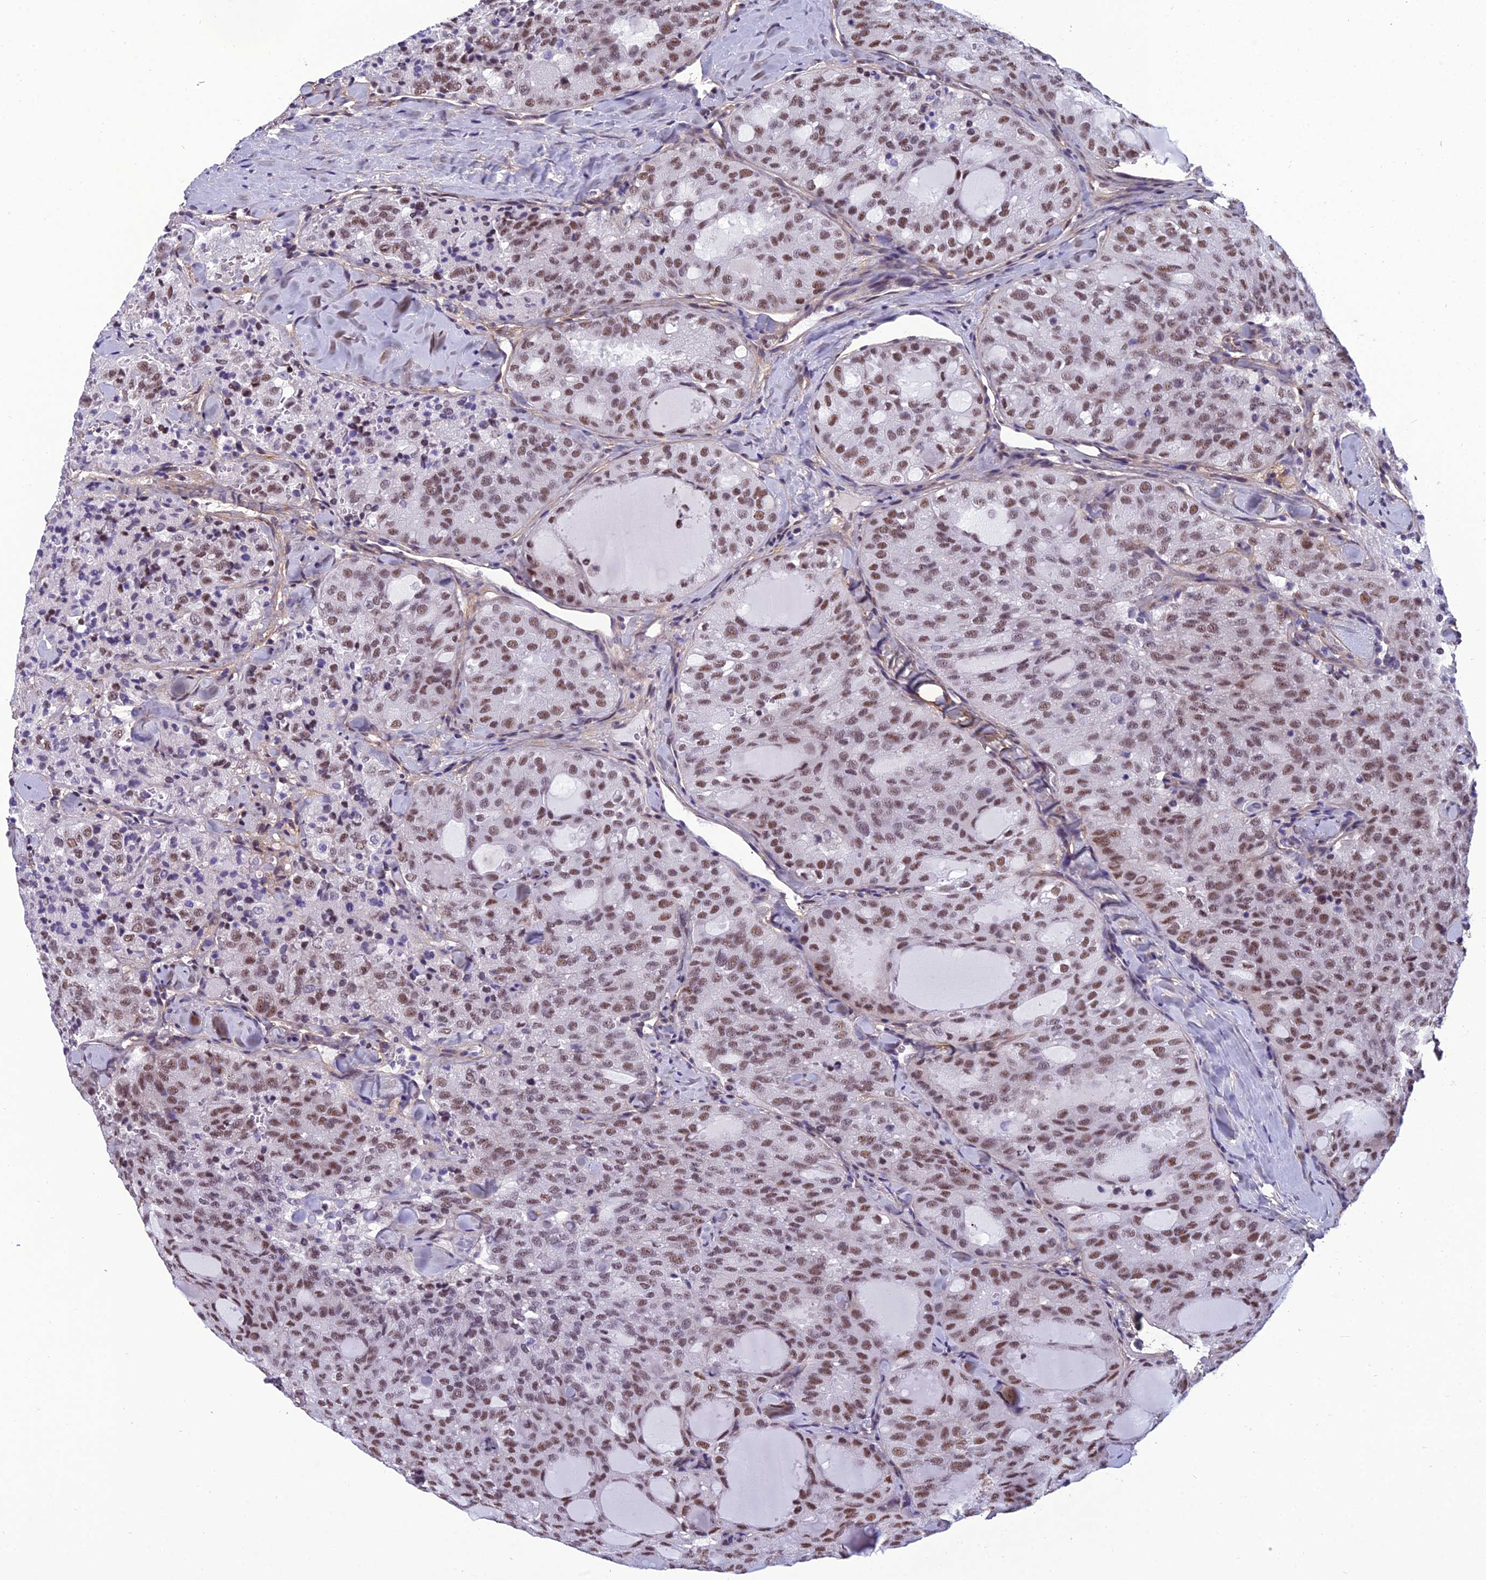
{"staining": {"intensity": "moderate", "quantity": ">75%", "location": "nuclear"}, "tissue": "thyroid cancer", "cell_type": "Tumor cells", "image_type": "cancer", "snomed": [{"axis": "morphology", "description": "Follicular adenoma carcinoma, NOS"}, {"axis": "topography", "description": "Thyroid gland"}], "caption": "Immunohistochemical staining of thyroid cancer displays moderate nuclear protein positivity in approximately >75% of tumor cells.", "gene": "RSRC1", "patient": {"sex": "male", "age": 75}}